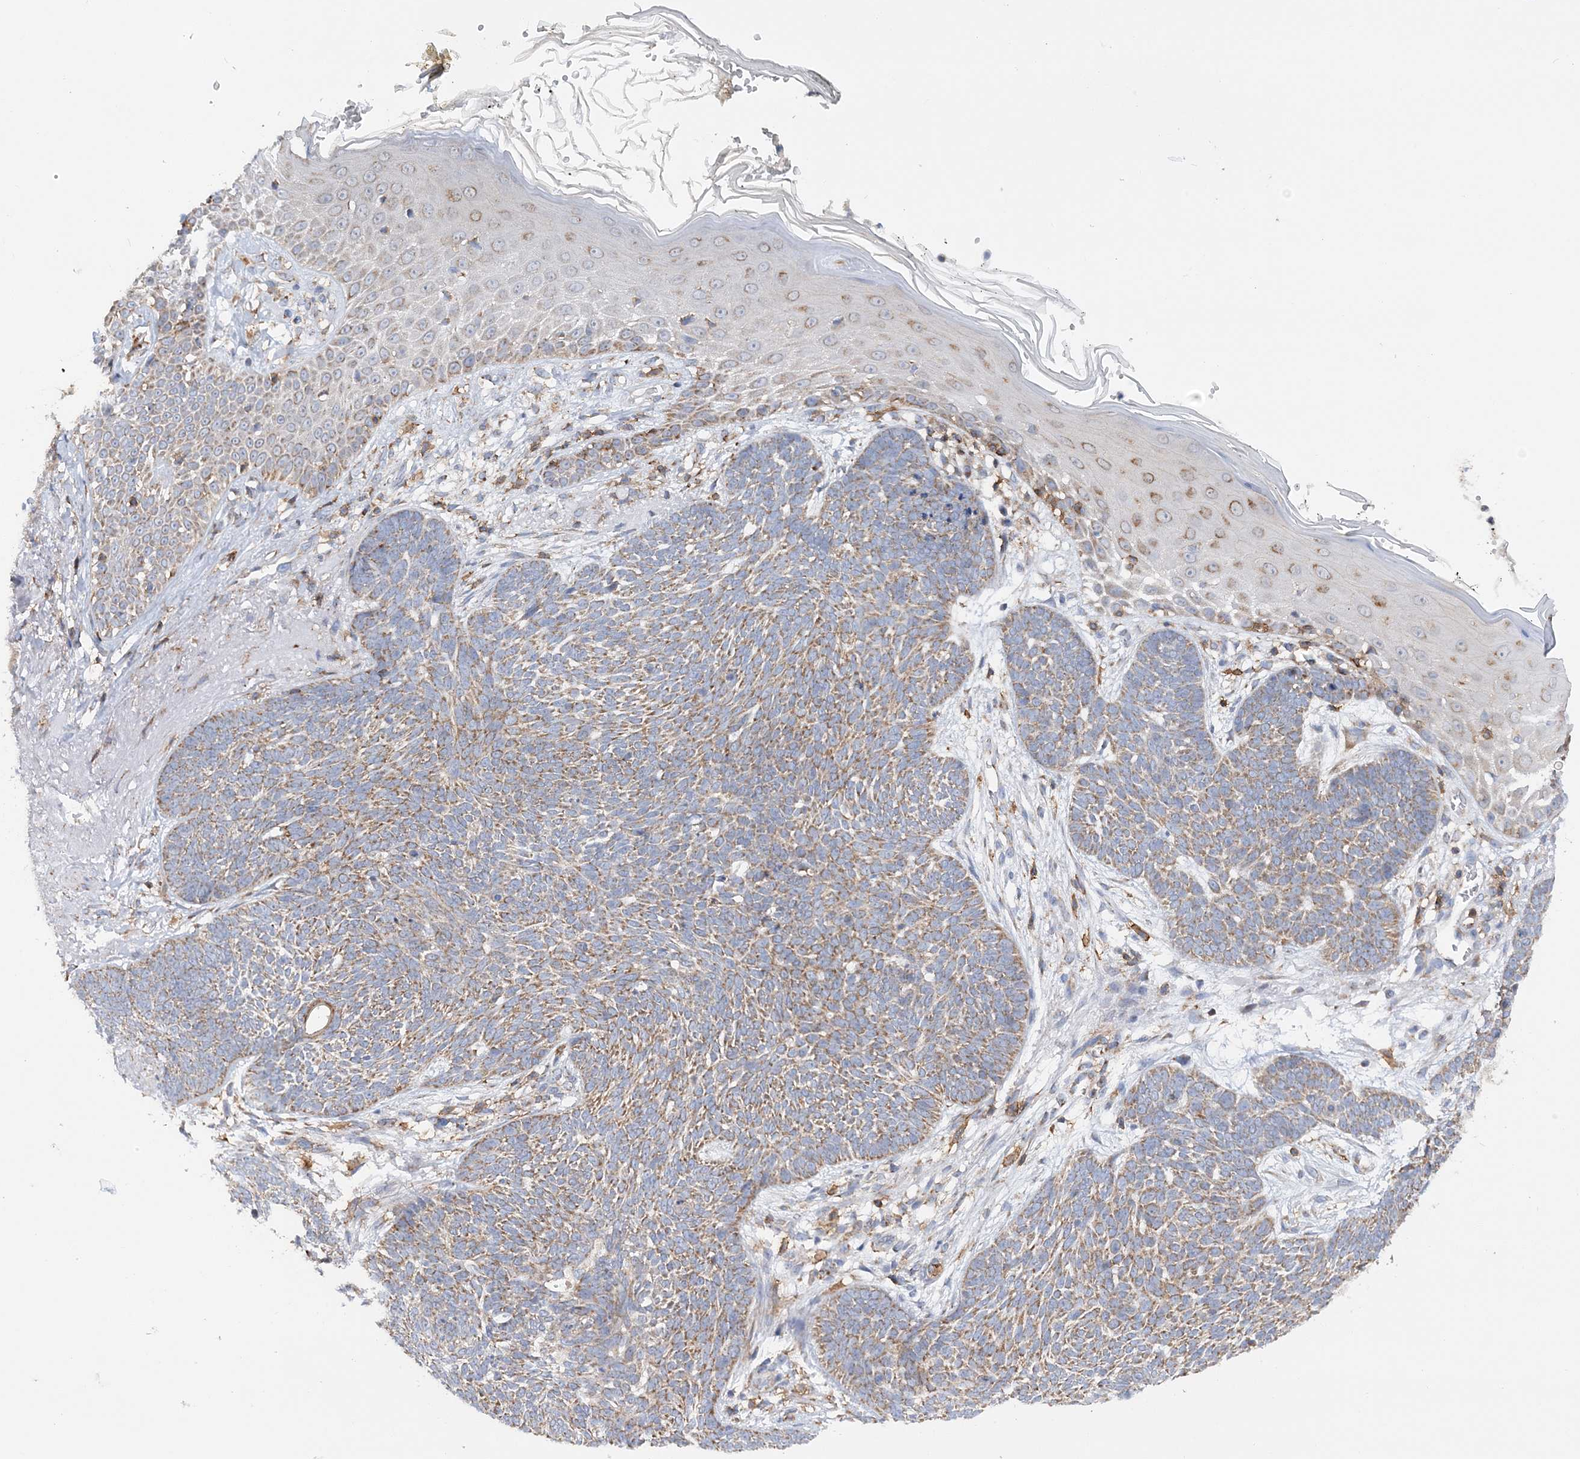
{"staining": {"intensity": "moderate", "quantity": ">75%", "location": "cytoplasmic/membranous"}, "tissue": "skin cancer", "cell_type": "Tumor cells", "image_type": "cancer", "snomed": [{"axis": "morphology", "description": "Normal tissue, NOS"}, {"axis": "morphology", "description": "Basal cell carcinoma"}, {"axis": "topography", "description": "Skin"}], "caption": "Human skin cancer (basal cell carcinoma) stained with a protein marker displays moderate staining in tumor cells.", "gene": "TTC32", "patient": {"sex": "male", "age": 64}}